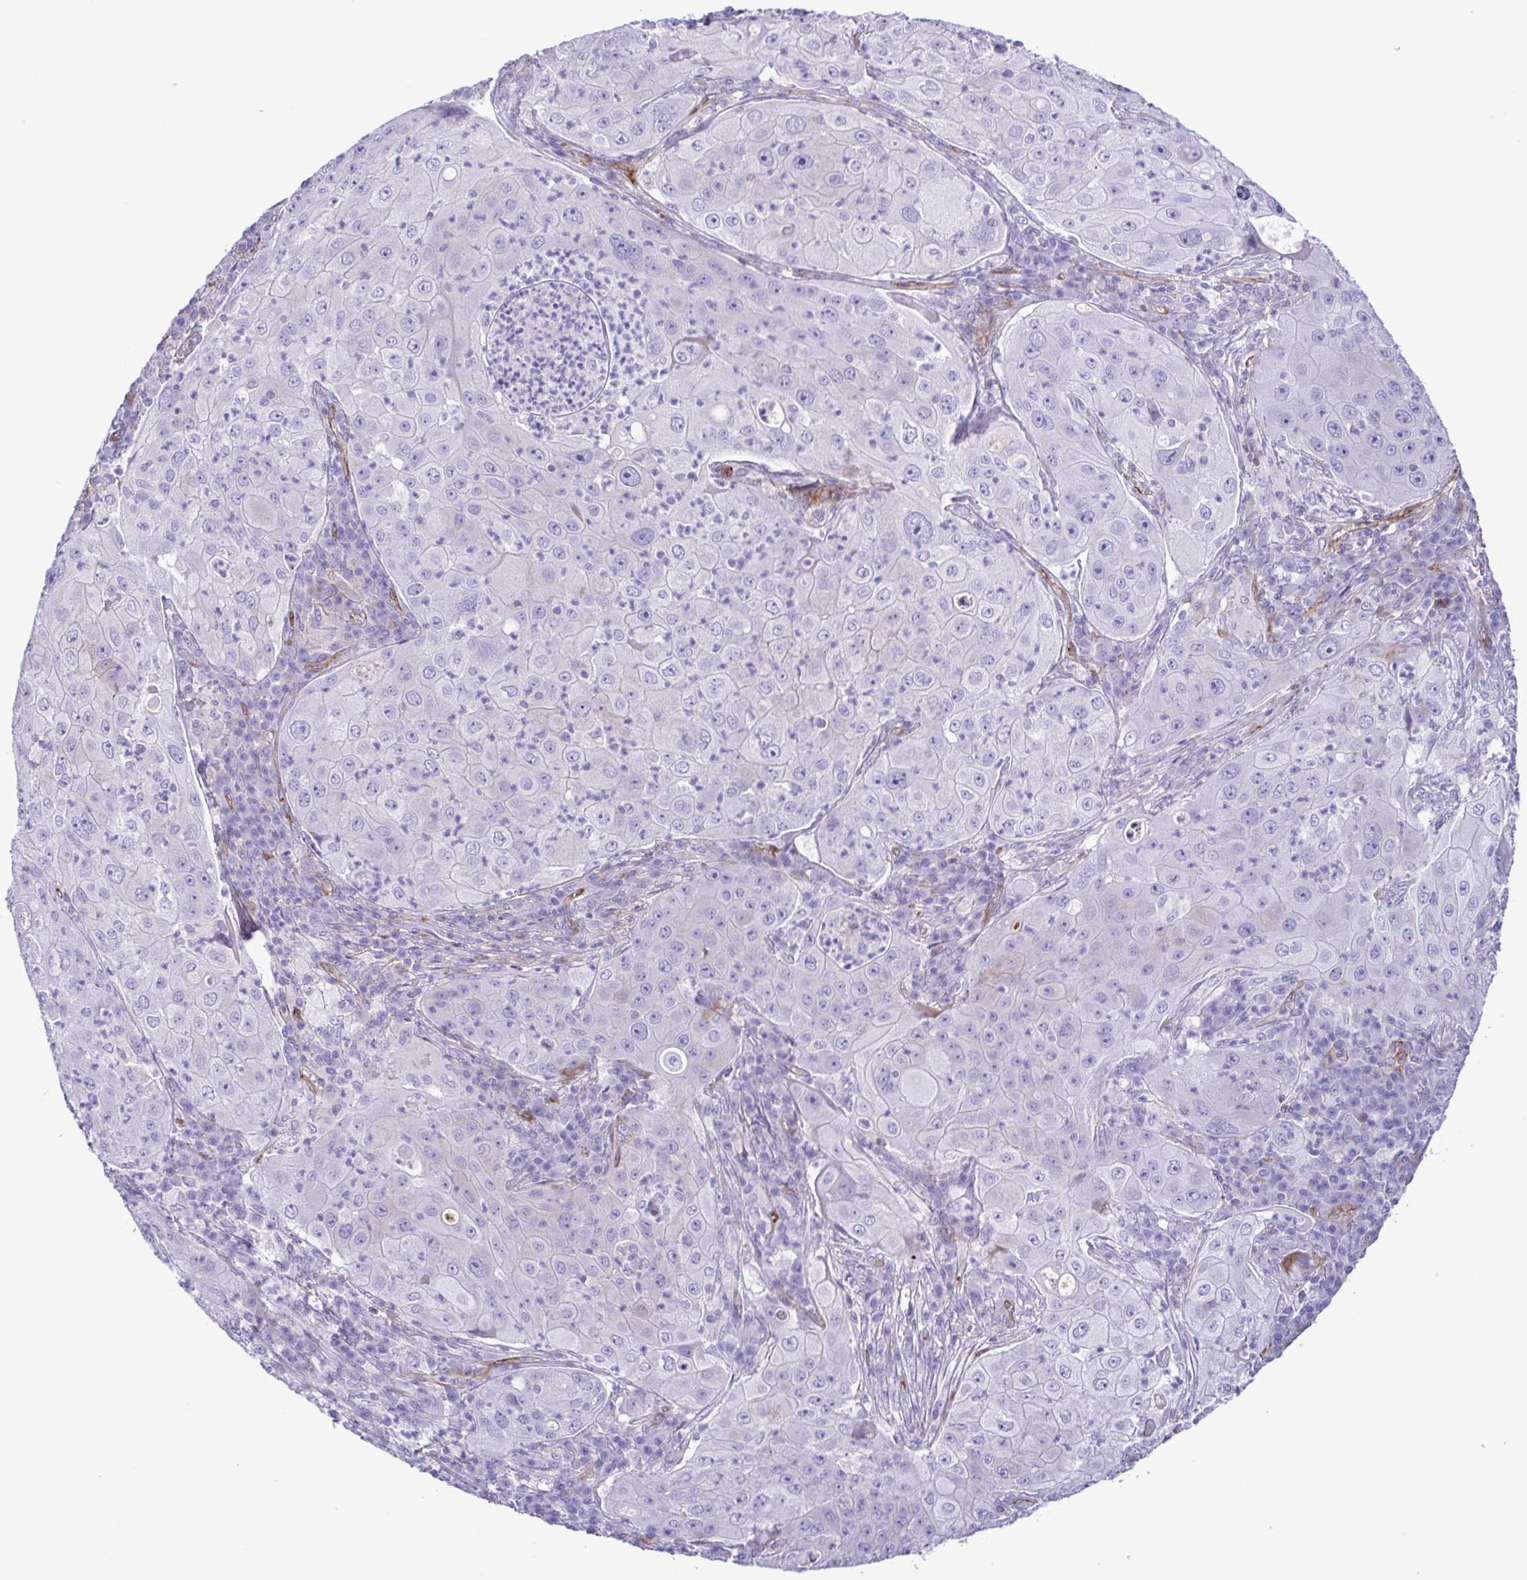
{"staining": {"intensity": "moderate", "quantity": "<25%", "location": "cytoplasmic/membranous"}, "tissue": "lung cancer", "cell_type": "Tumor cells", "image_type": "cancer", "snomed": [{"axis": "morphology", "description": "Squamous cell carcinoma, NOS"}, {"axis": "topography", "description": "Lung"}], "caption": "Squamous cell carcinoma (lung) tissue displays moderate cytoplasmic/membranous expression in approximately <25% of tumor cells, visualized by immunohistochemistry.", "gene": "FLT1", "patient": {"sex": "female", "age": 59}}